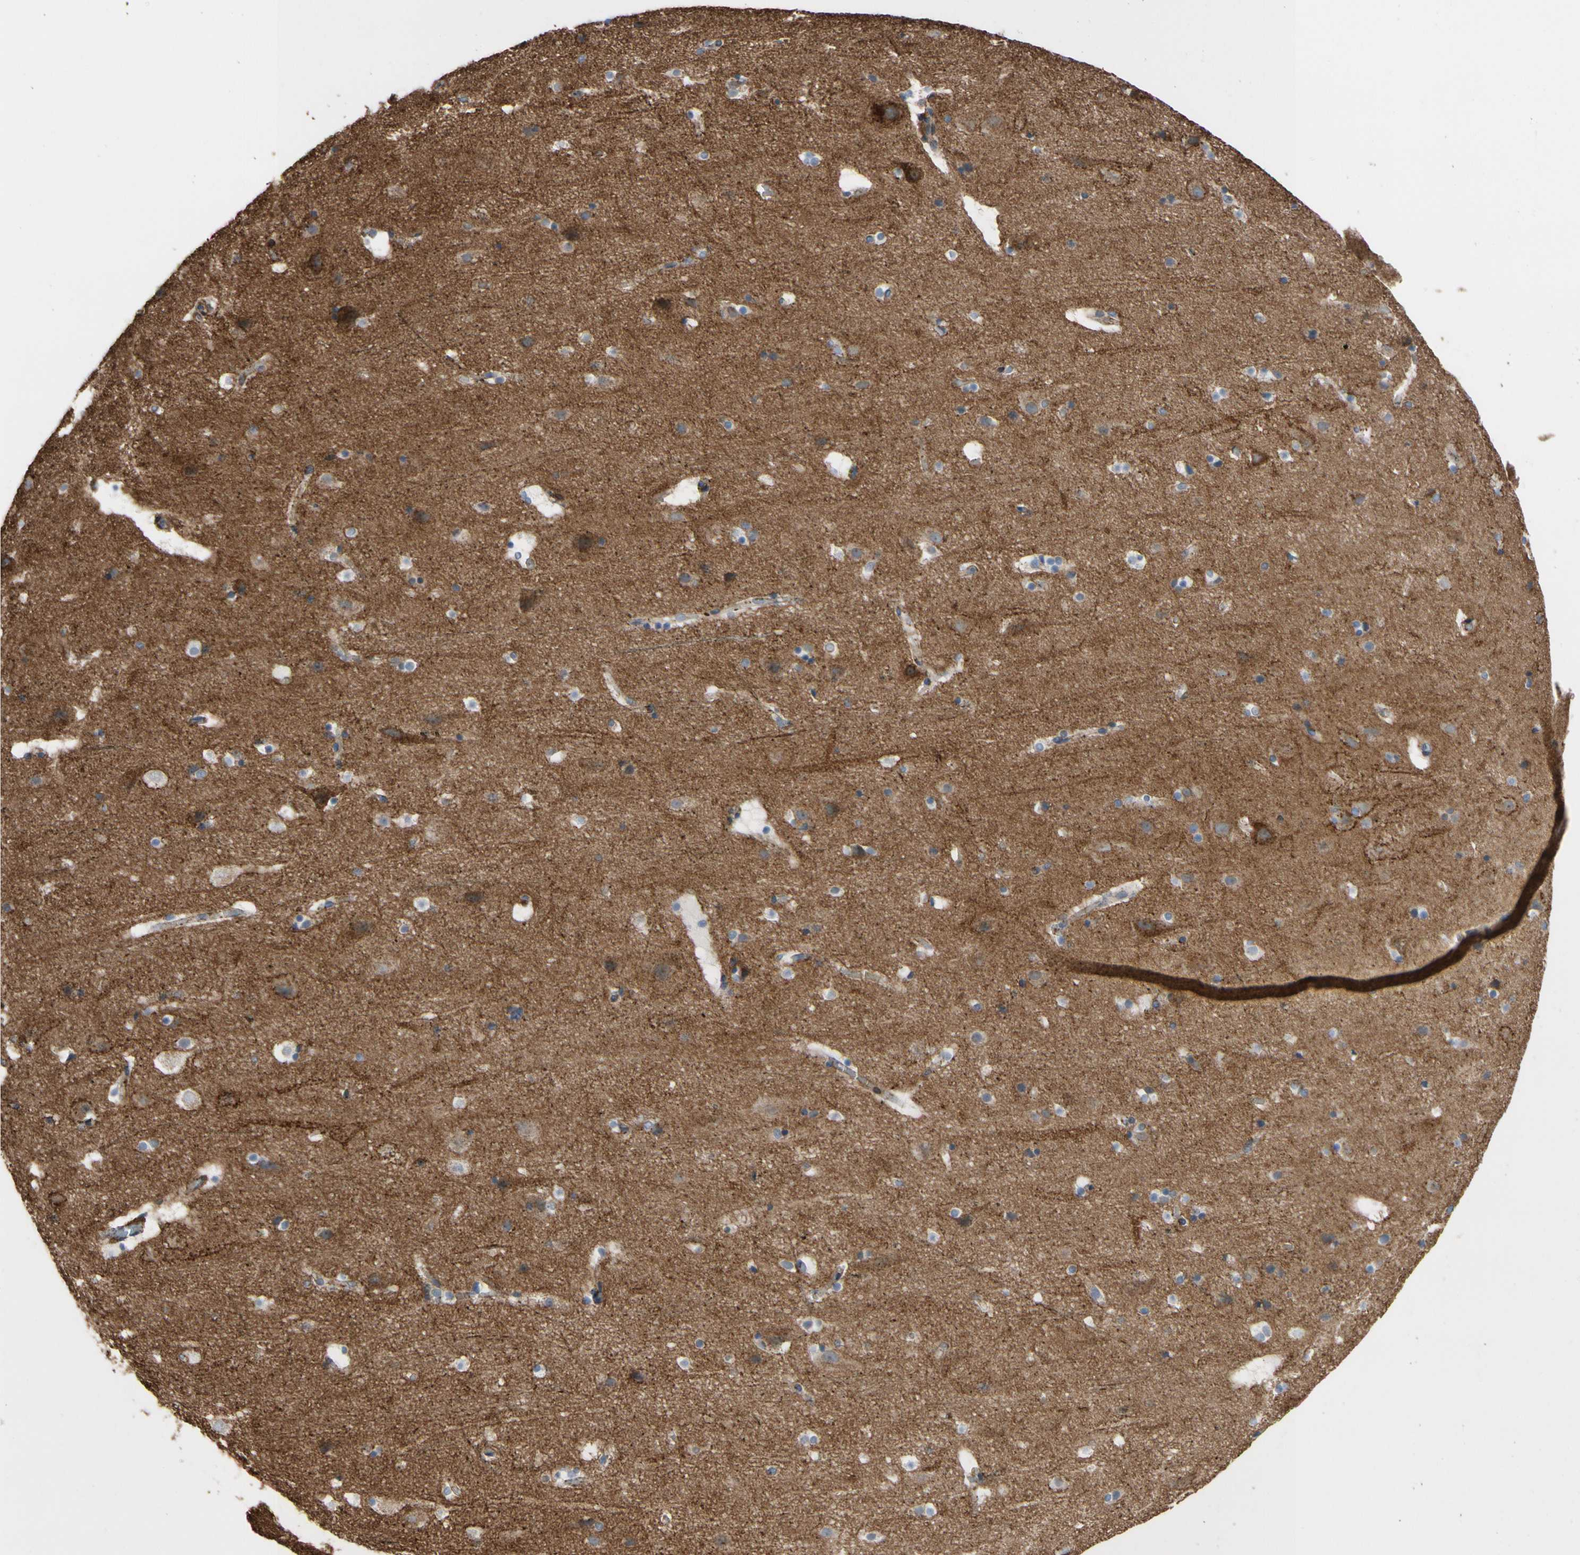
{"staining": {"intensity": "moderate", "quantity": "<25%", "location": "cytoplasmic/membranous"}, "tissue": "cerebral cortex", "cell_type": "Endothelial cells", "image_type": "normal", "snomed": [{"axis": "morphology", "description": "Normal tissue, NOS"}, {"axis": "topography", "description": "Cerebral cortex"}], "caption": "High-magnification brightfield microscopy of benign cerebral cortex stained with DAB (brown) and counterstained with hematoxylin (blue). endothelial cells exhibit moderate cytoplasmic/membranous positivity is present in approximately<25% of cells.", "gene": "ANXA6", "patient": {"sex": "male", "age": 45}}